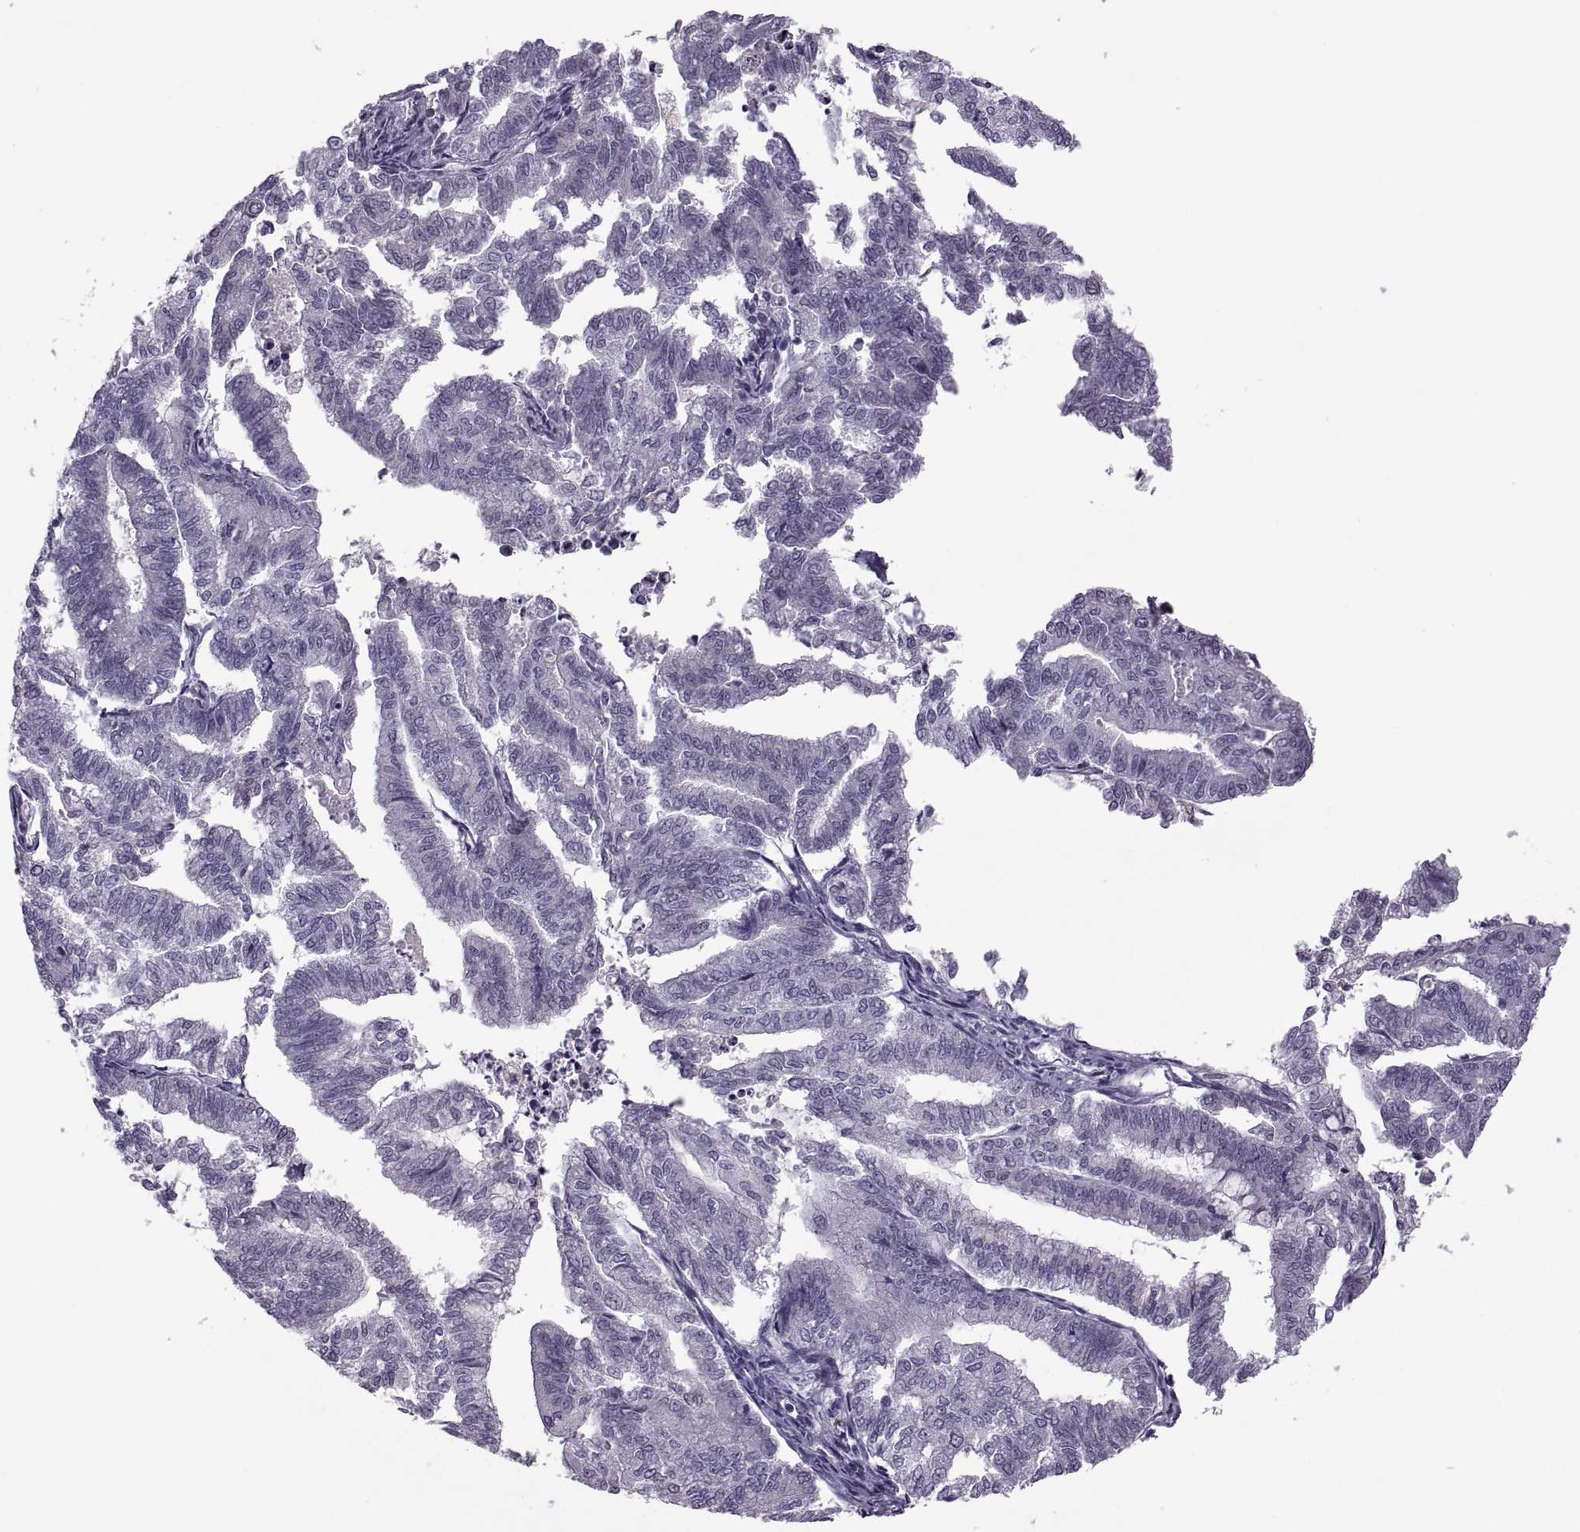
{"staining": {"intensity": "negative", "quantity": "none", "location": "none"}, "tissue": "endometrial cancer", "cell_type": "Tumor cells", "image_type": "cancer", "snomed": [{"axis": "morphology", "description": "Adenocarcinoma, NOS"}, {"axis": "topography", "description": "Endometrium"}], "caption": "Immunohistochemistry image of endometrial adenocarcinoma stained for a protein (brown), which exhibits no staining in tumor cells.", "gene": "RSPH6A", "patient": {"sex": "female", "age": 79}}